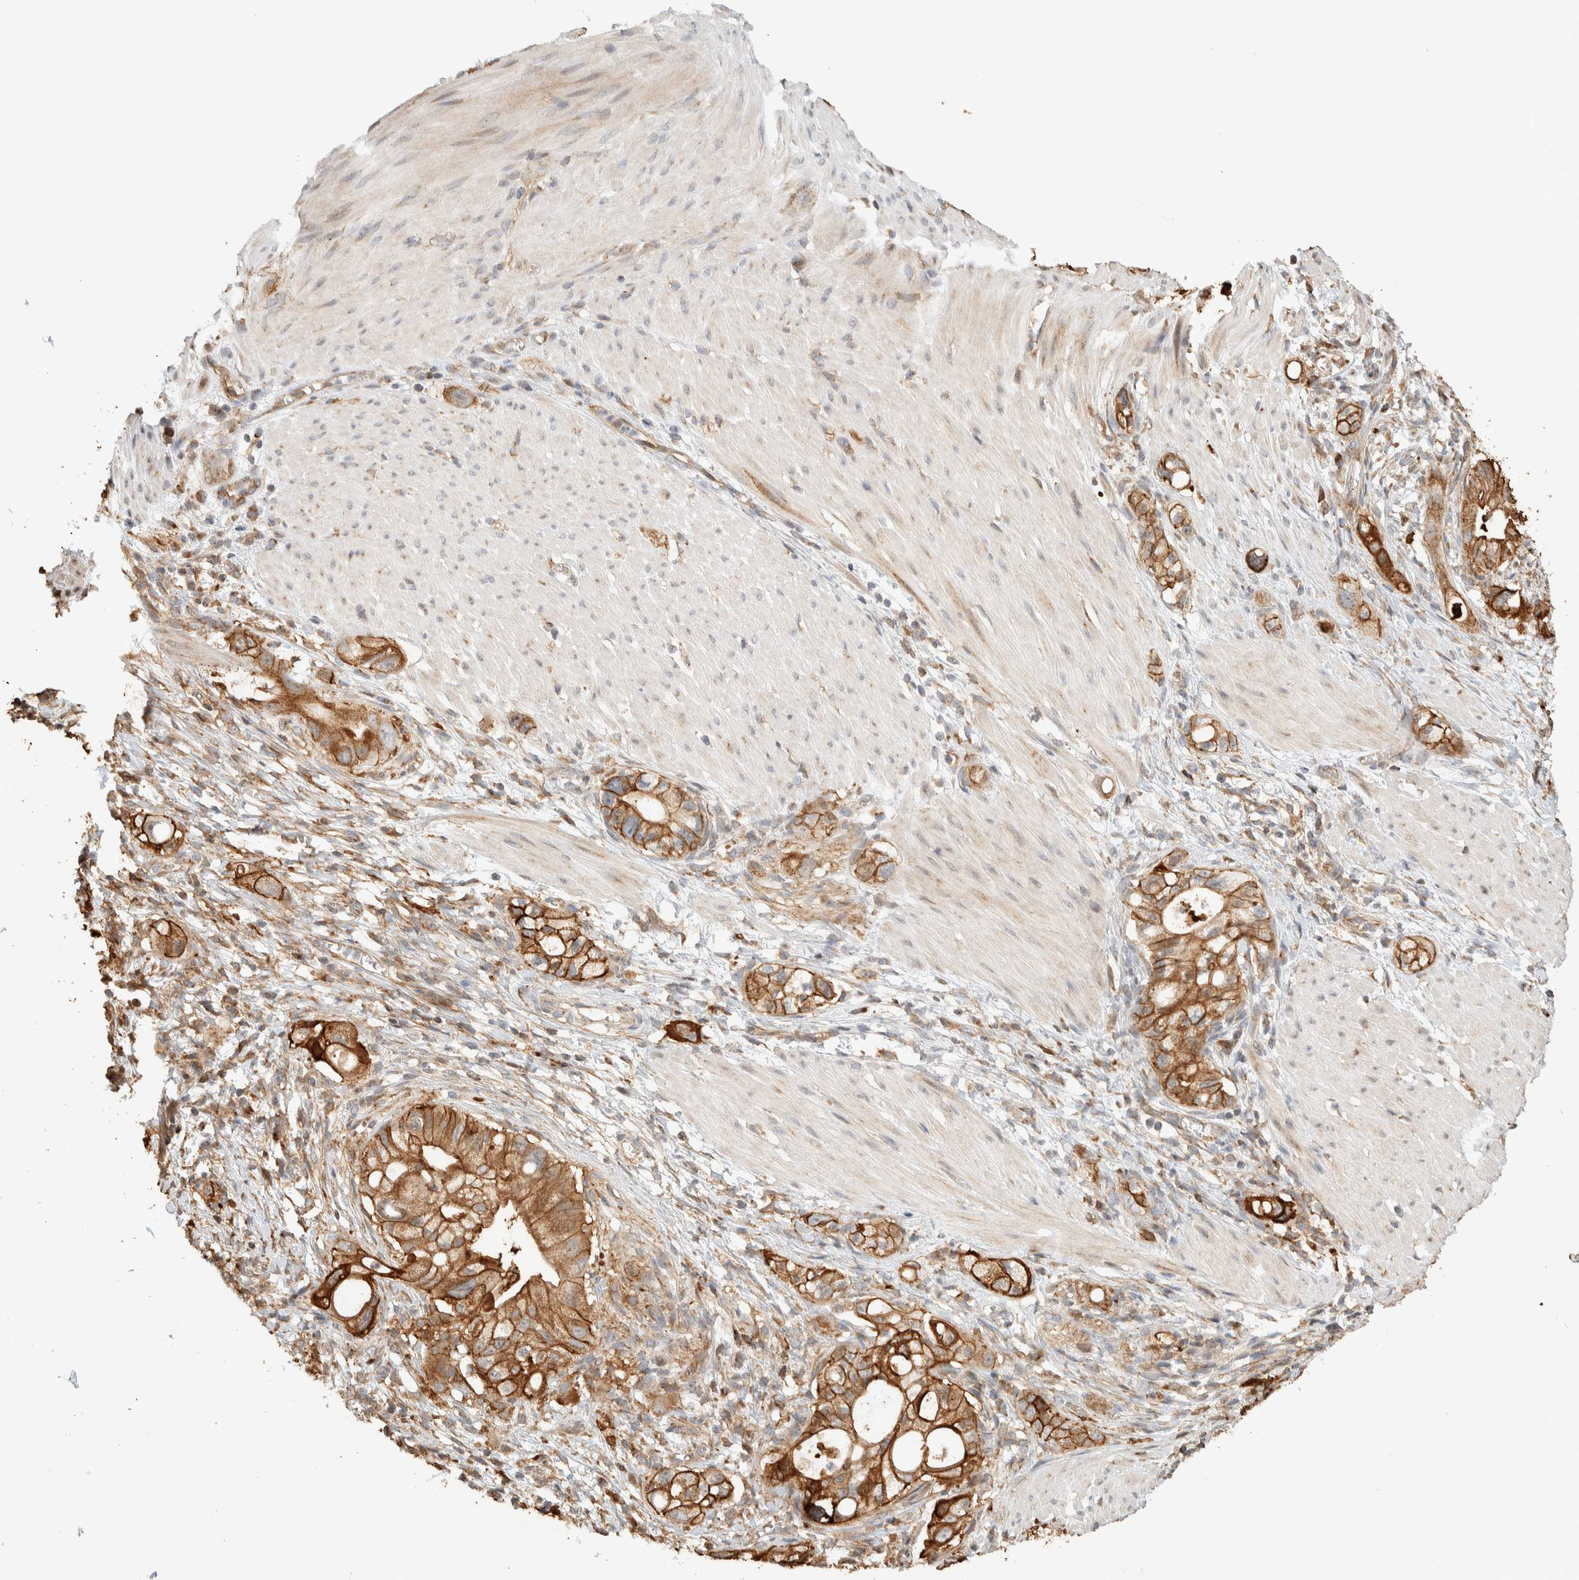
{"staining": {"intensity": "moderate", "quantity": ">75%", "location": "cytoplasmic/membranous"}, "tissue": "stomach cancer", "cell_type": "Tumor cells", "image_type": "cancer", "snomed": [{"axis": "morphology", "description": "Adenocarcinoma, NOS"}, {"axis": "topography", "description": "Stomach"}, {"axis": "topography", "description": "Stomach, lower"}], "caption": "Immunohistochemical staining of stomach adenocarcinoma shows medium levels of moderate cytoplasmic/membranous protein positivity in approximately >75% of tumor cells.", "gene": "KIF9", "patient": {"sex": "female", "age": 48}}